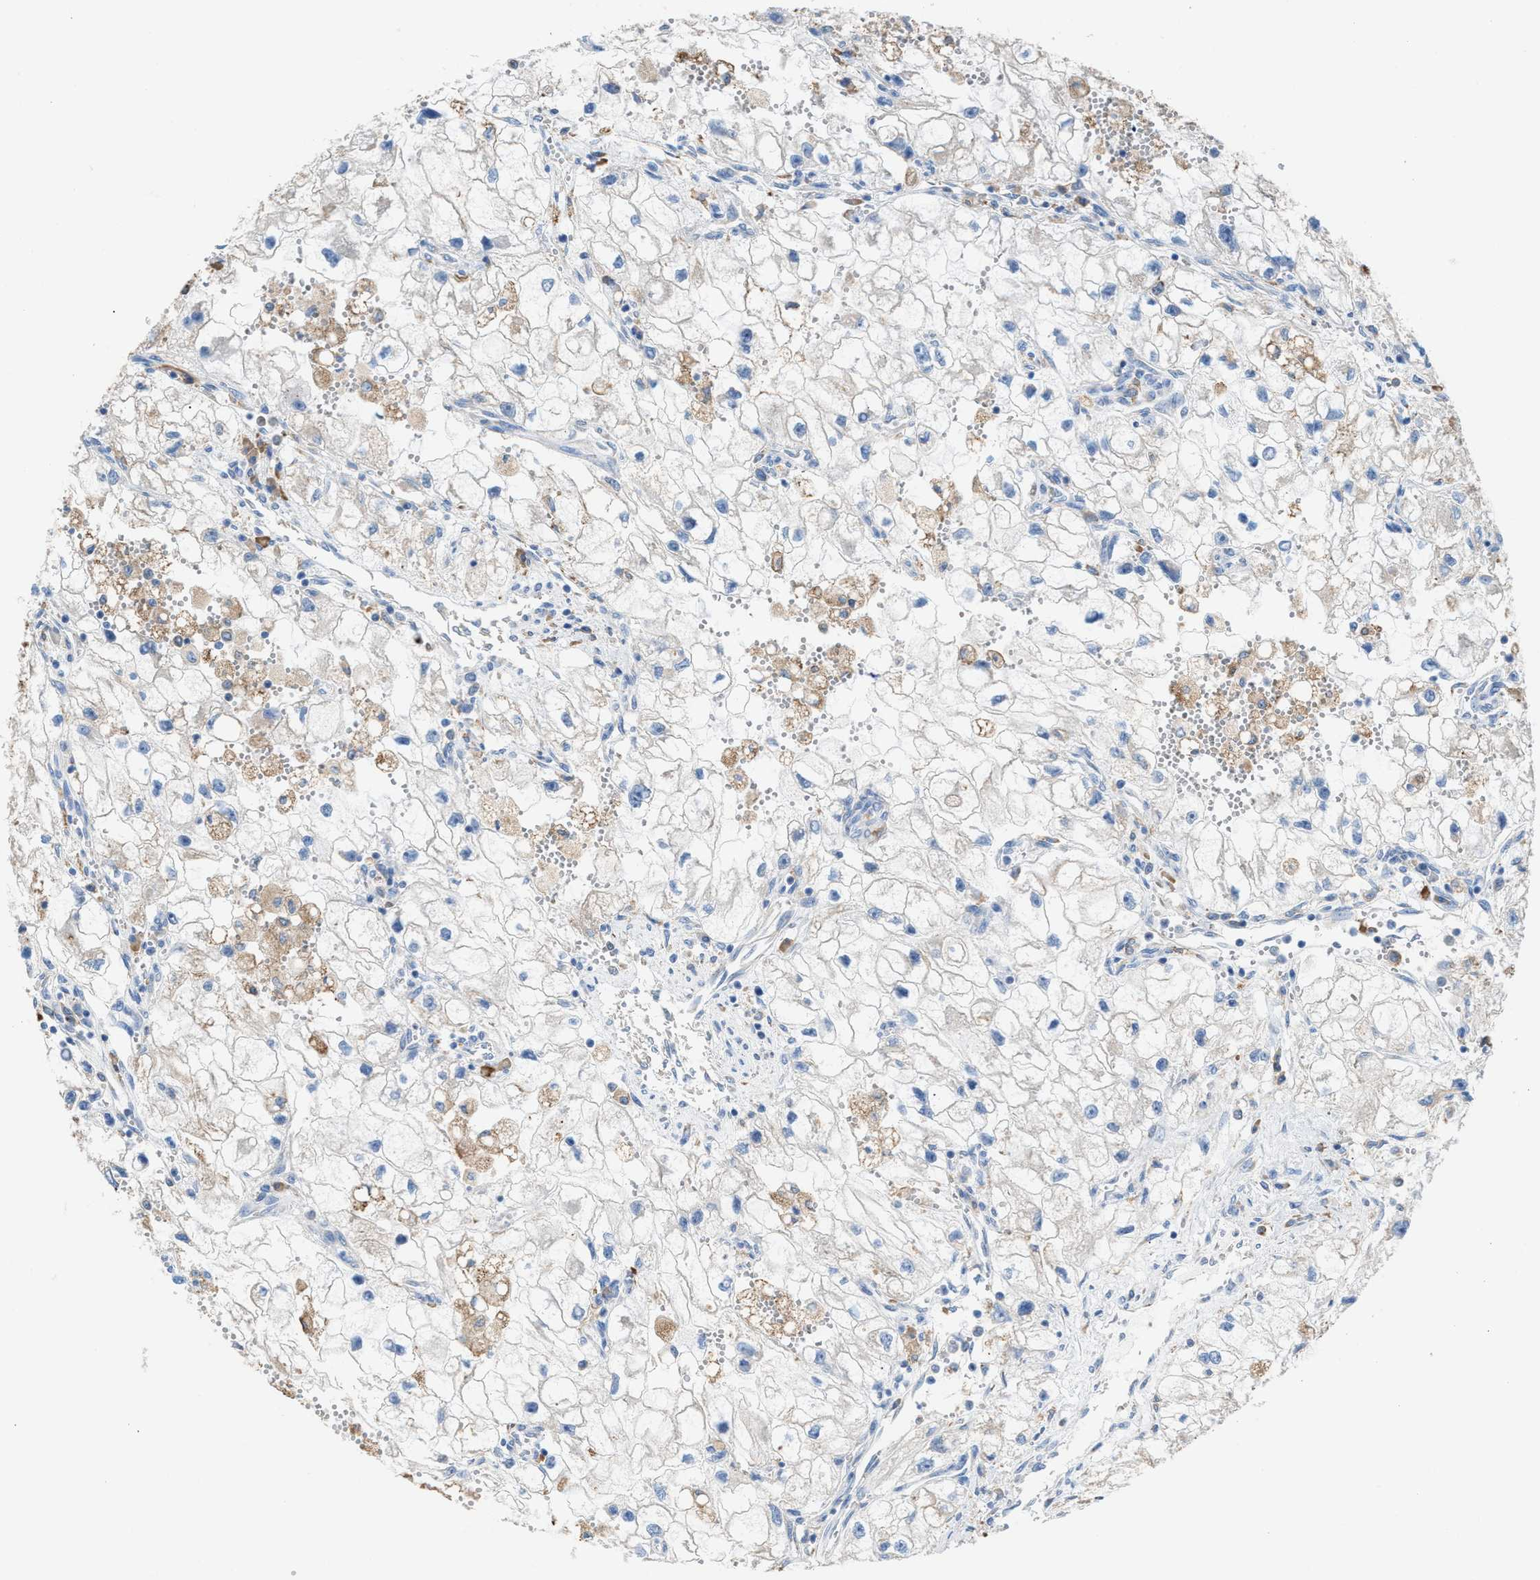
{"staining": {"intensity": "negative", "quantity": "none", "location": "none"}, "tissue": "renal cancer", "cell_type": "Tumor cells", "image_type": "cancer", "snomed": [{"axis": "morphology", "description": "Adenocarcinoma, NOS"}, {"axis": "topography", "description": "Kidney"}], "caption": "Renal cancer (adenocarcinoma) was stained to show a protein in brown. There is no significant staining in tumor cells.", "gene": "CA3", "patient": {"sex": "female", "age": 70}}